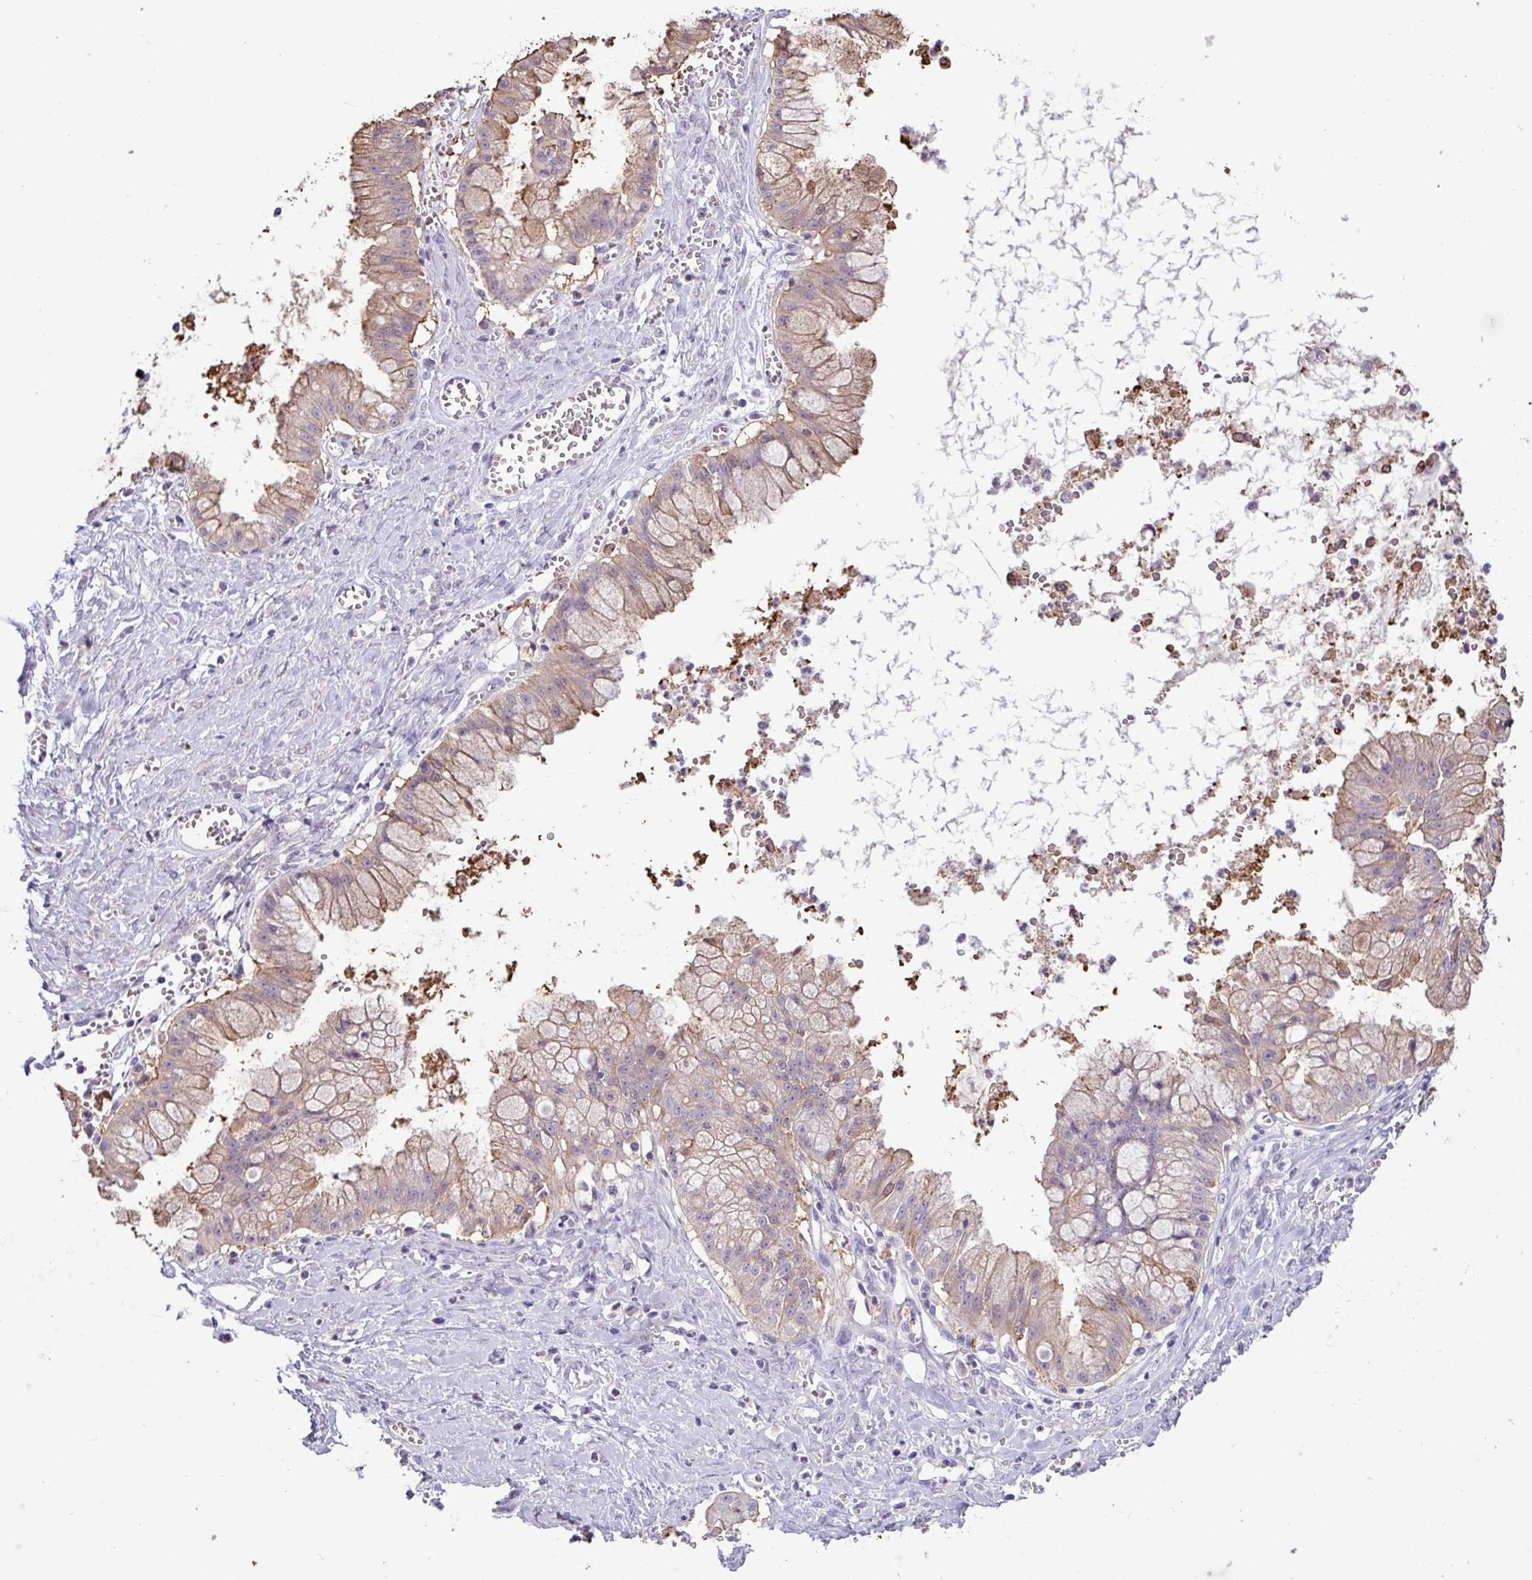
{"staining": {"intensity": "moderate", "quantity": "25%-75%", "location": "cytoplasmic/membranous"}, "tissue": "ovarian cancer", "cell_type": "Tumor cells", "image_type": "cancer", "snomed": [{"axis": "morphology", "description": "Cystadenocarcinoma, mucinous, NOS"}, {"axis": "topography", "description": "Ovary"}], "caption": "IHC micrograph of ovarian cancer stained for a protein (brown), which demonstrates medium levels of moderate cytoplasmic/membranous expression in approximately 25%-75% of tumor cells.", "gene": "PNLDC1", "patient": {"sex": "female", "age": 70}}